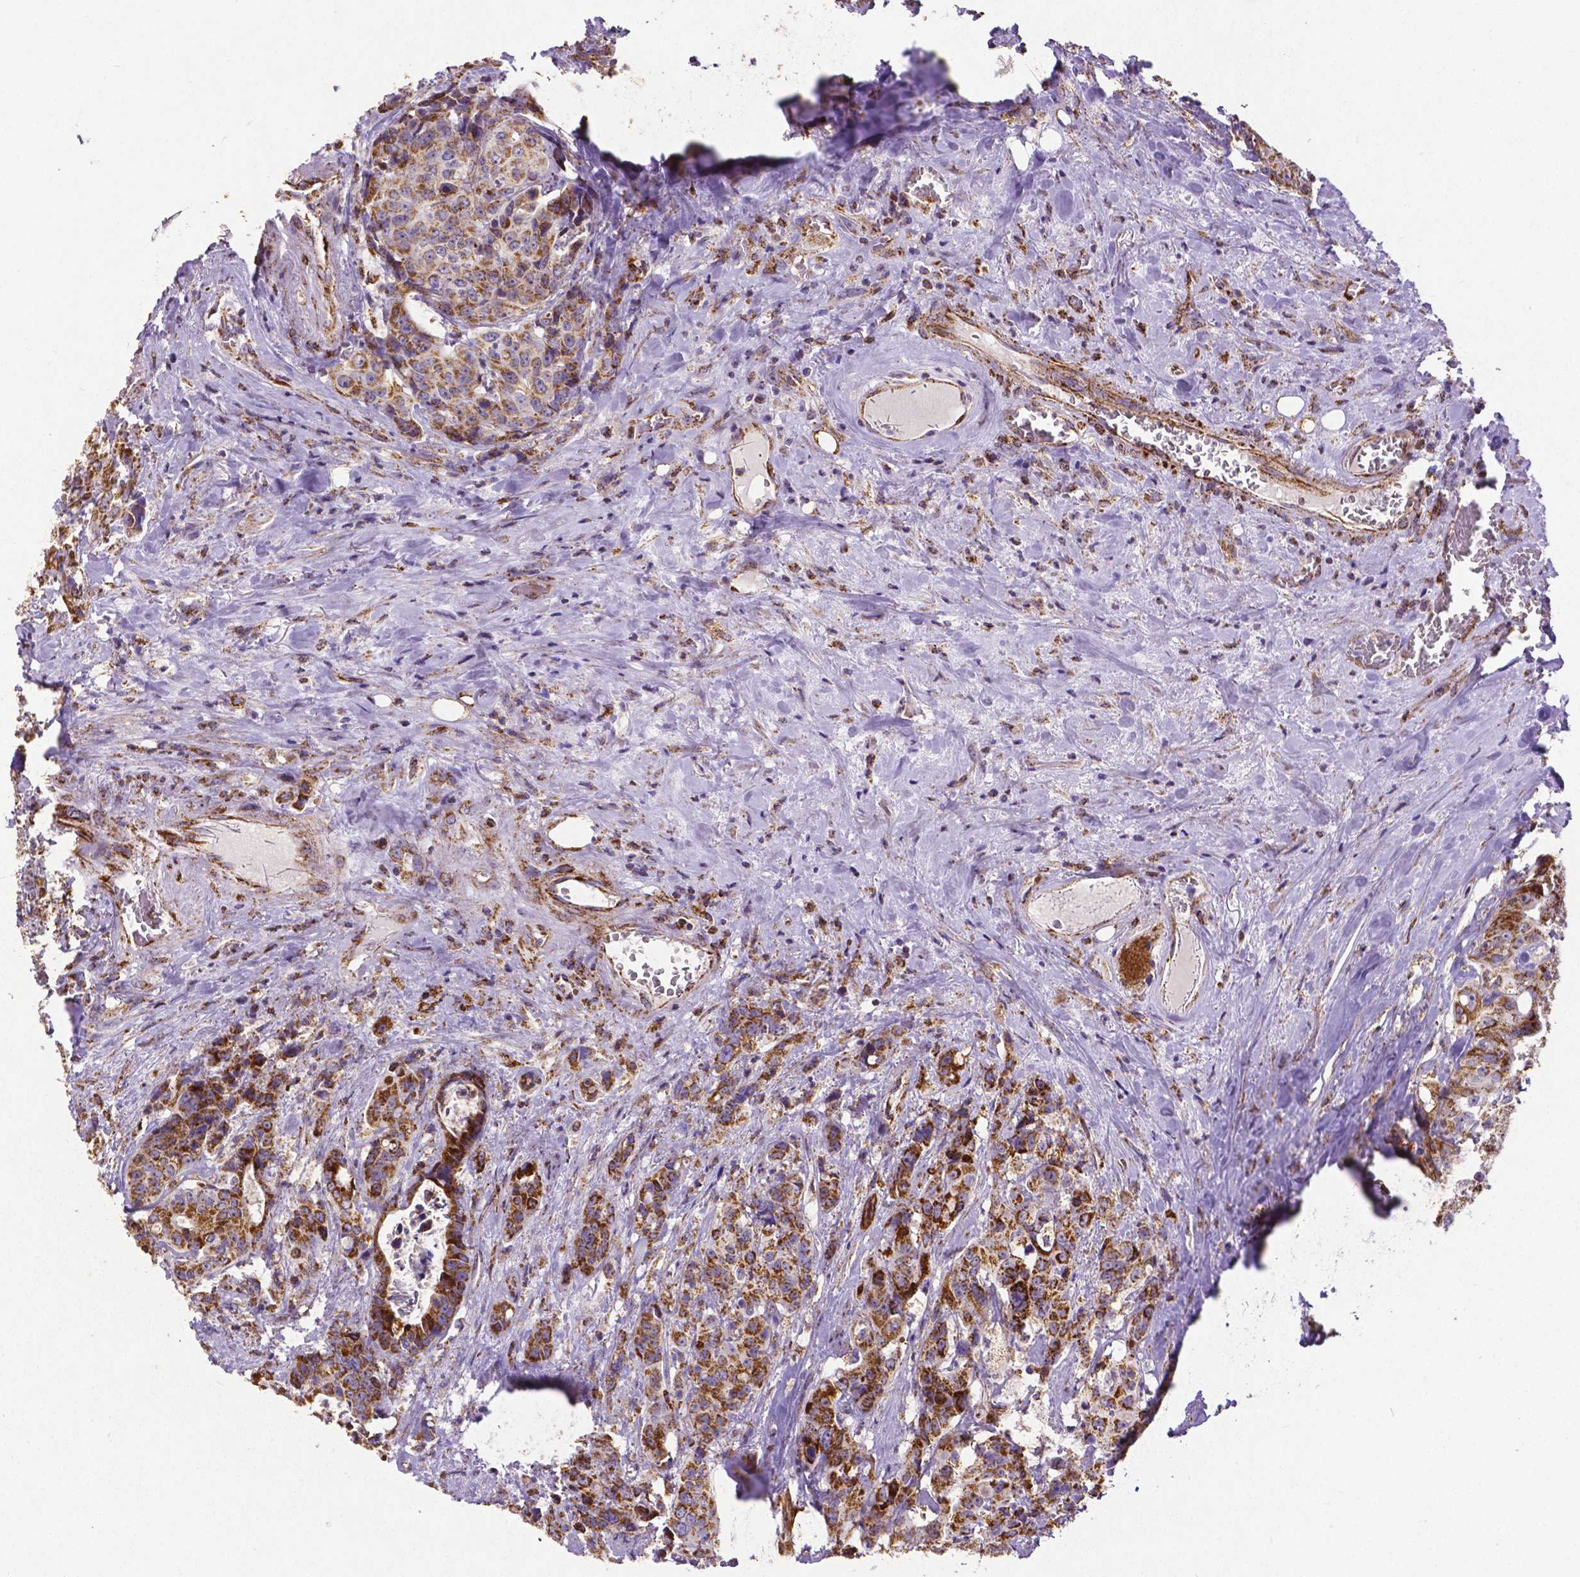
{"staining": {"intensity": "strong", "quantity": ">75%", "location": "cytoplasmic/membranous"}, "tissue": "colorectal cancer", "cell_type": "Tumor cells", "image_type": "cancer", "snomed": [{"axis": "morphology", "description": "Adenocarcinoma, NOS"}, {"axis": "topography", "description": "Rectum"}], "caption": "Colorectal adenocarcinoma was stained to show a protein in brown. There is high levels of strong cytoplasmic/membranous expression in about >75% of tumor cells.", "gene": "MACC1", "patient": {"sex": "female", "age": 62}}